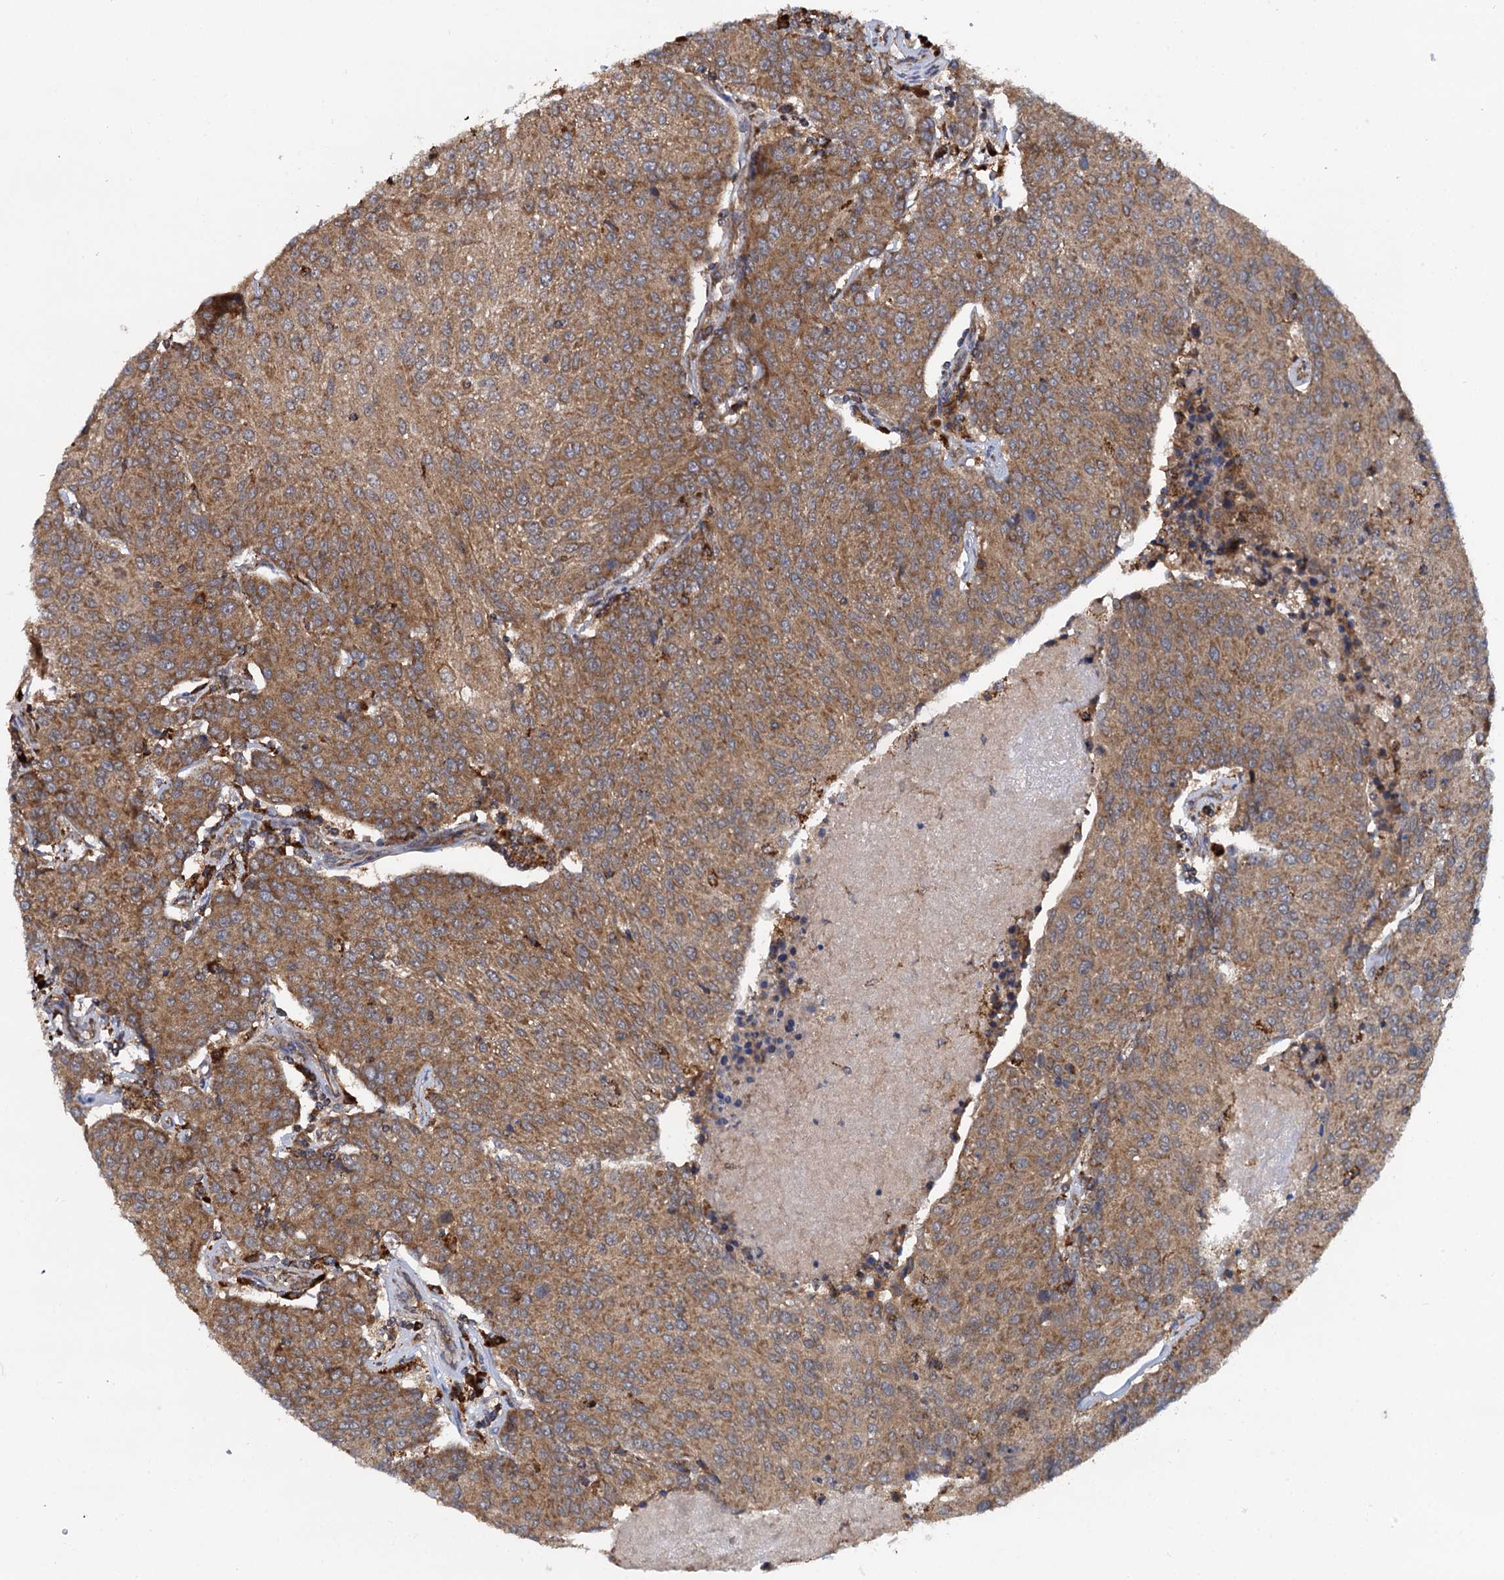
{"staining": {"intensity": "moderate", "quantity": ">75%", "location": "cytoplasmic/membranous"}, "tissue": "urothelial cancer", "cell_type": "Tumor cells", "image_type": "cancer", "snomed": [{"axis": "morphology", "description": "Urothelial carcinoma, High grade"}, {"axis": "topography", "description": "Urinary bladder"}], "caption": "A photomicrograph of human urothelial carcinoma (high-grade) stained for a protein exhibits moderate cytoplasmic/membranous brown staining in tumor cells.", "gene": "UFM1", "patient": {"sex": "female", "age": 85}}